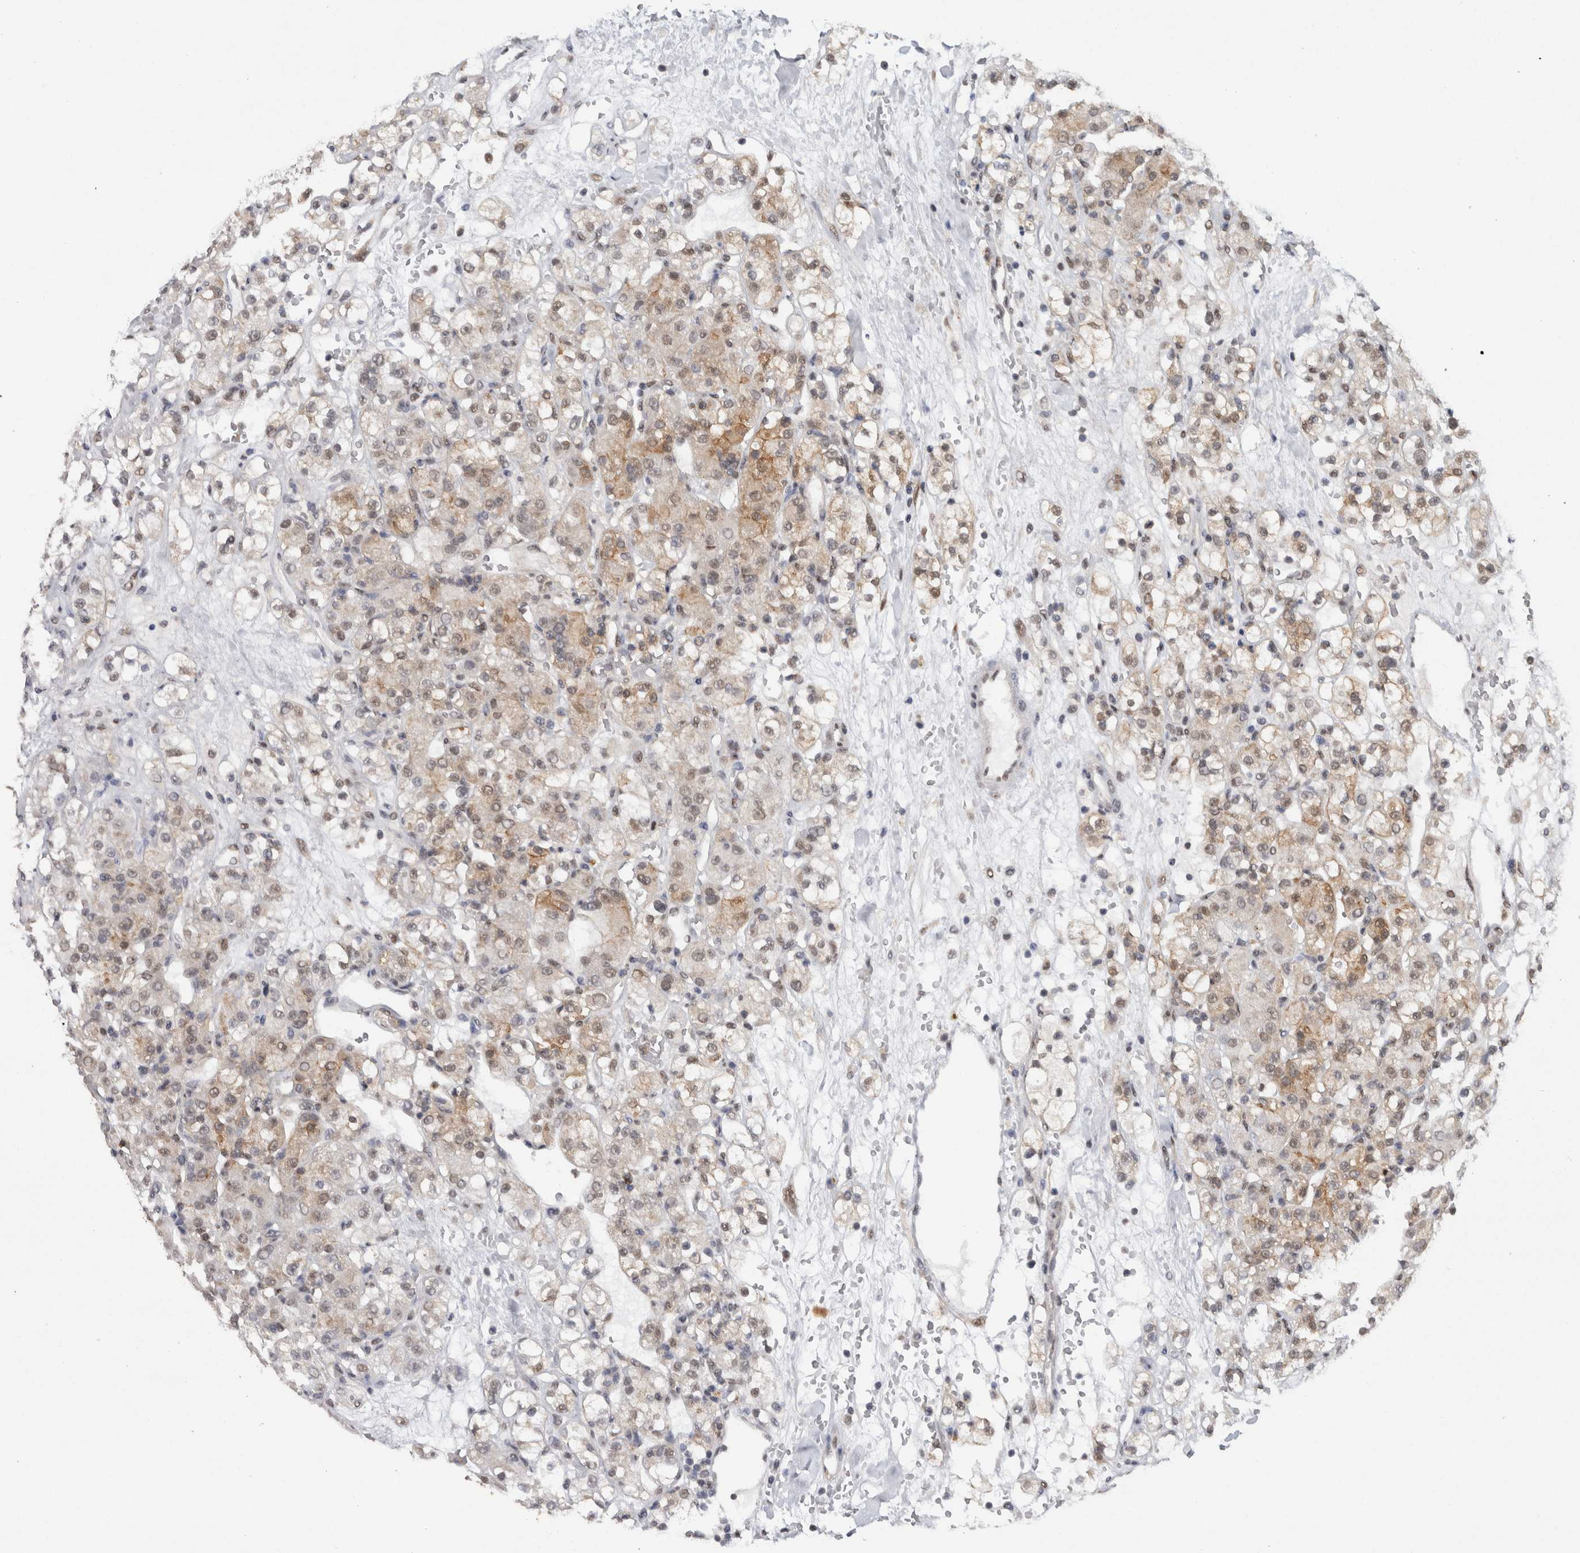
{"staining": {"intensity": "moderate", "quantity": ">75%", "location": "cytoplasmic/membranous"}, "tissue": "renal cancer", "cell_type": "Tumor cells", "image_type": "cancer", "snomed": [{"axis": "morphology", "description": "Normal tissue, NOS"}, {"axis": "morphology", "description": "Adenocarcinoma, NOS"}, {"axis": "topography", "description": "Kidney"}], "caption": "Immunohistochemical staining of human adenocarcinoma (renal) shows medium levels of moderate cytoplasmic/membranous positivity in about >75% of tumor cells. Immunohistochemistry stains the protein of interest in brown and the nuclei are stained blue.", "gene": "RPS6KA2", "patient": {"sex": "male", "age": 61}}